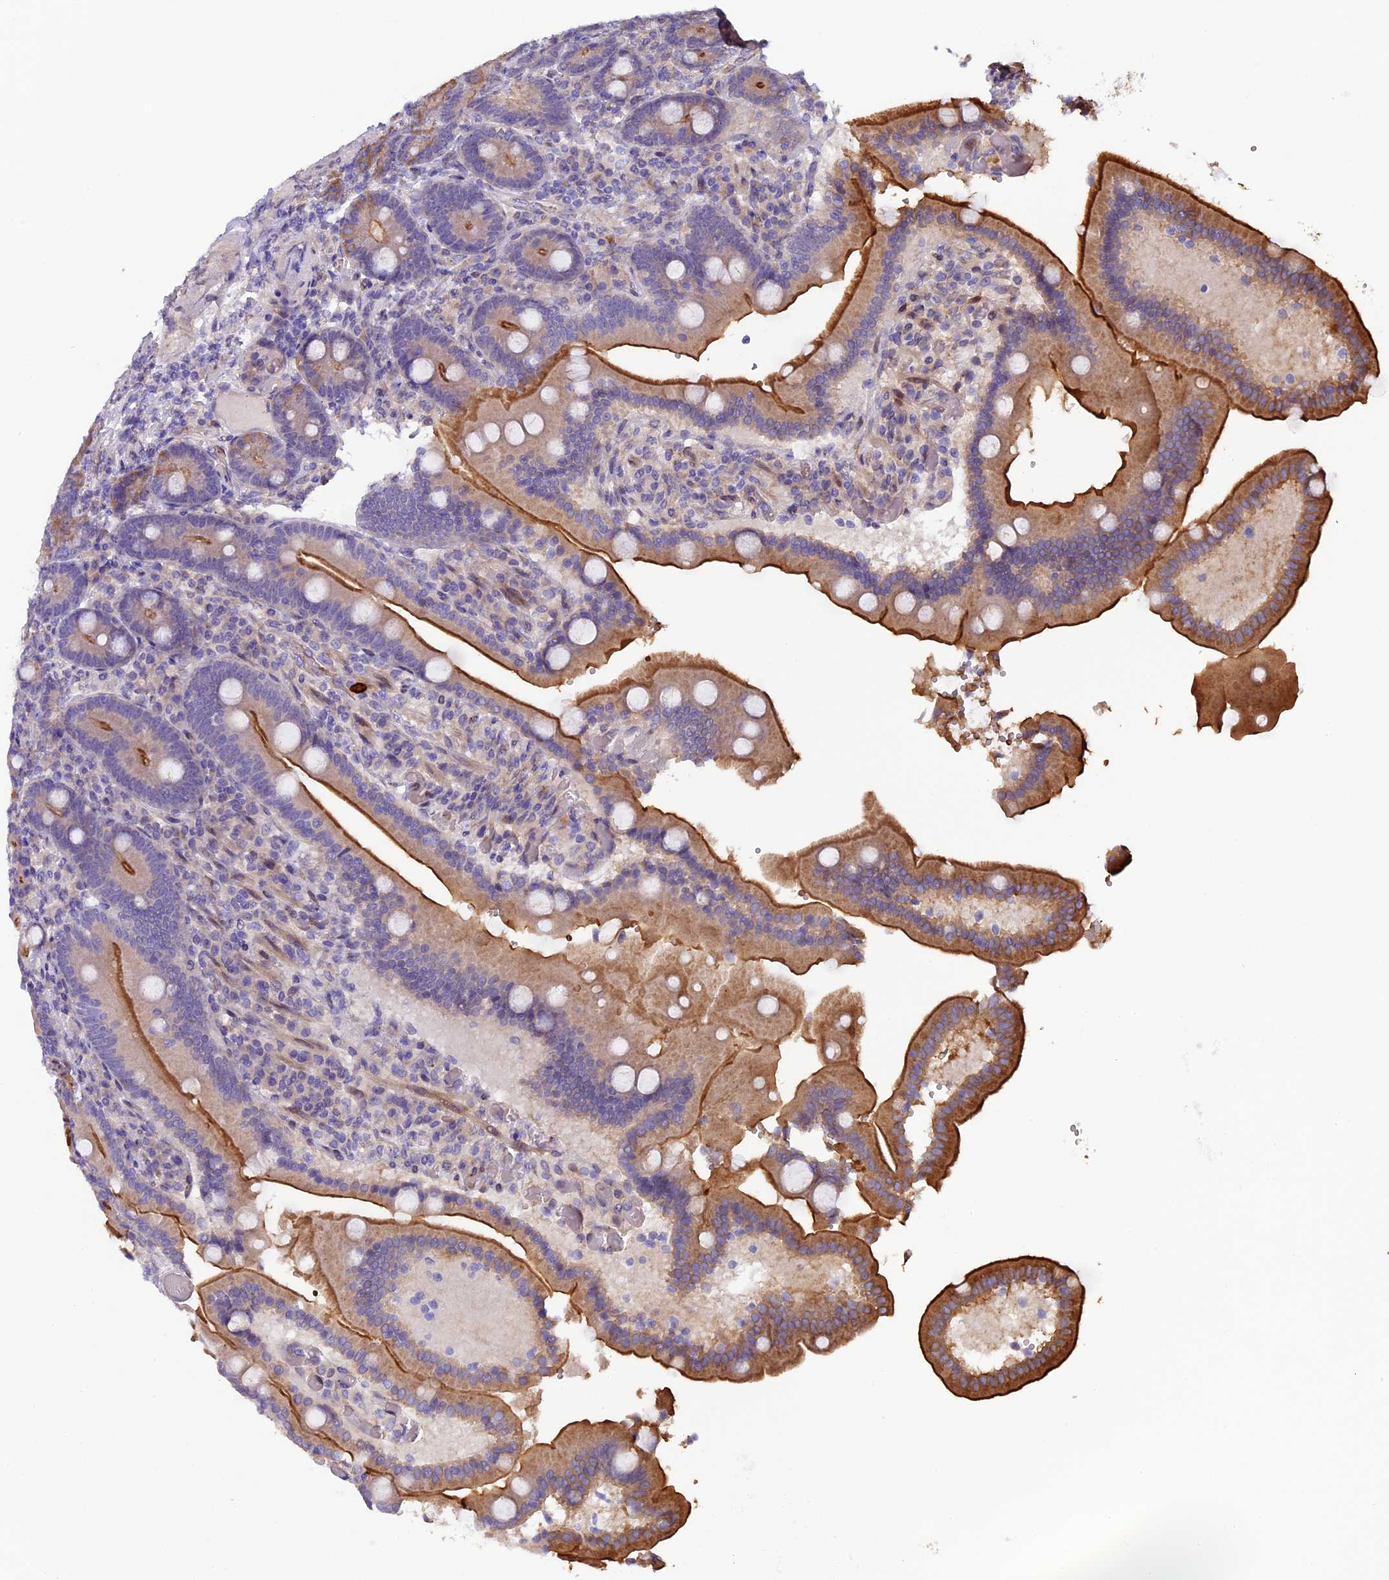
{"staining": {"intensity": "strong", "quantity": "25%-75%", "location": "cytoplasmic/membranous"}, "tissue": "duodenum", "cell_type": "Glandular cells", "image_type": "normal", "snomed": [{"axis": "morphology", "description": "Normal tissue, NOS"}, {"axis": "topography", "description": "Duodenum"}], "caption": "Protein expression analysis of benign duodenum demonstrates strong cytoplasmic/membranous expression in about 25%-75% of glandular cells. (Stains: DAB (3,3'-diaminobenzidine) in brown, nuclei in blue, Microscopy: brightfield microscopy at high magnification).", "gene": "CCDC9B", "patient": {"sex": "female", "age": 62}}